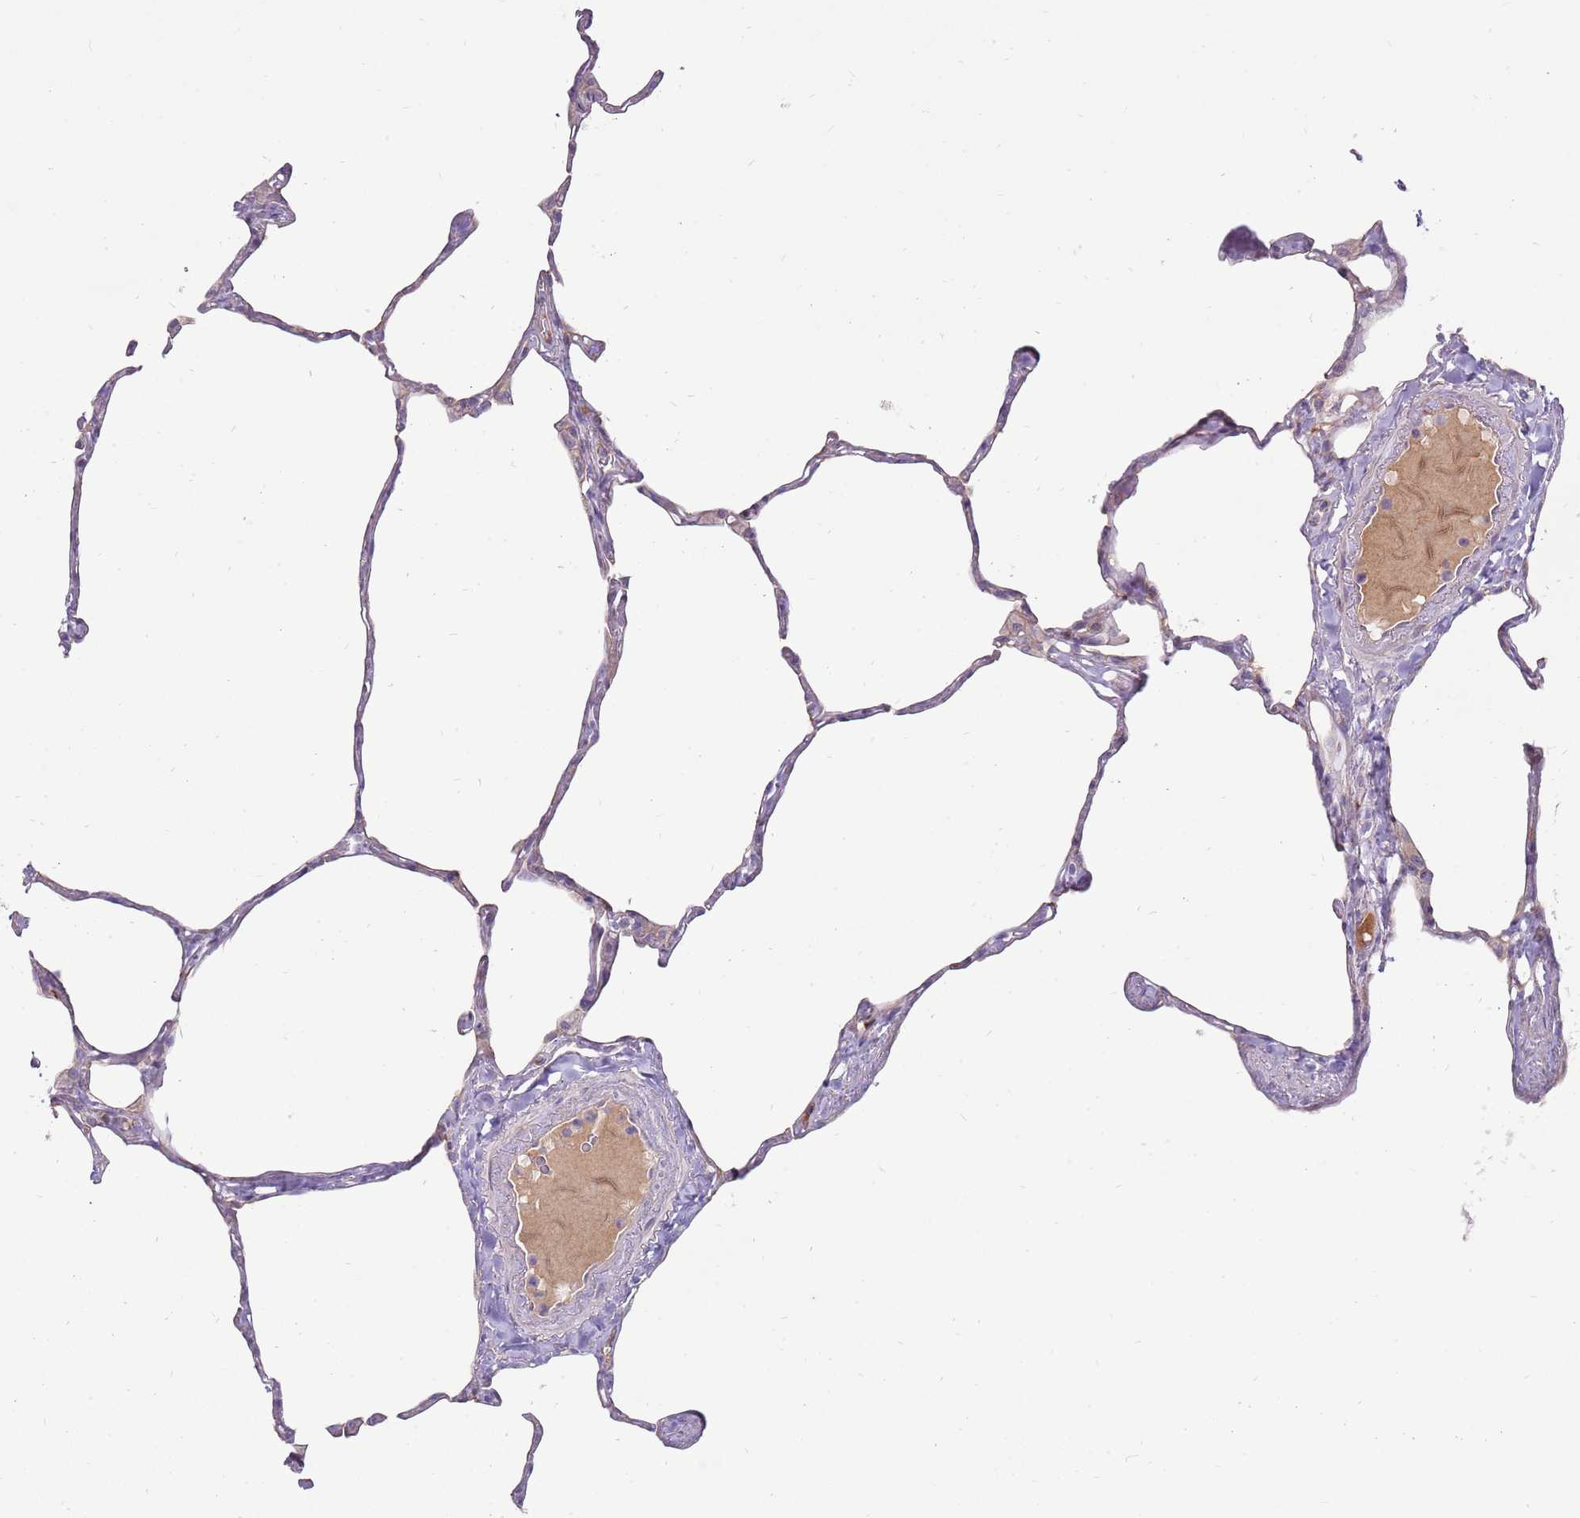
{"staining": {"intensity": "negative", "quantity": "none", "location": "none"}, "tissue": "lung", "cell_type": "Alveolar cells", "image_type": "normal", "snomed": [{"axis": "morphology", "description": "Normal tissue, NOS"}, {"axis": "topography", "description": "Lung"}], "caption": "Immunohistochemical staining of benign human lung shows no significant staining in alveolar cells. (DAB immunohistochemistry, high magnification).", "gene": "MCUB", "patient": {"sex": "male", "age": 65}}